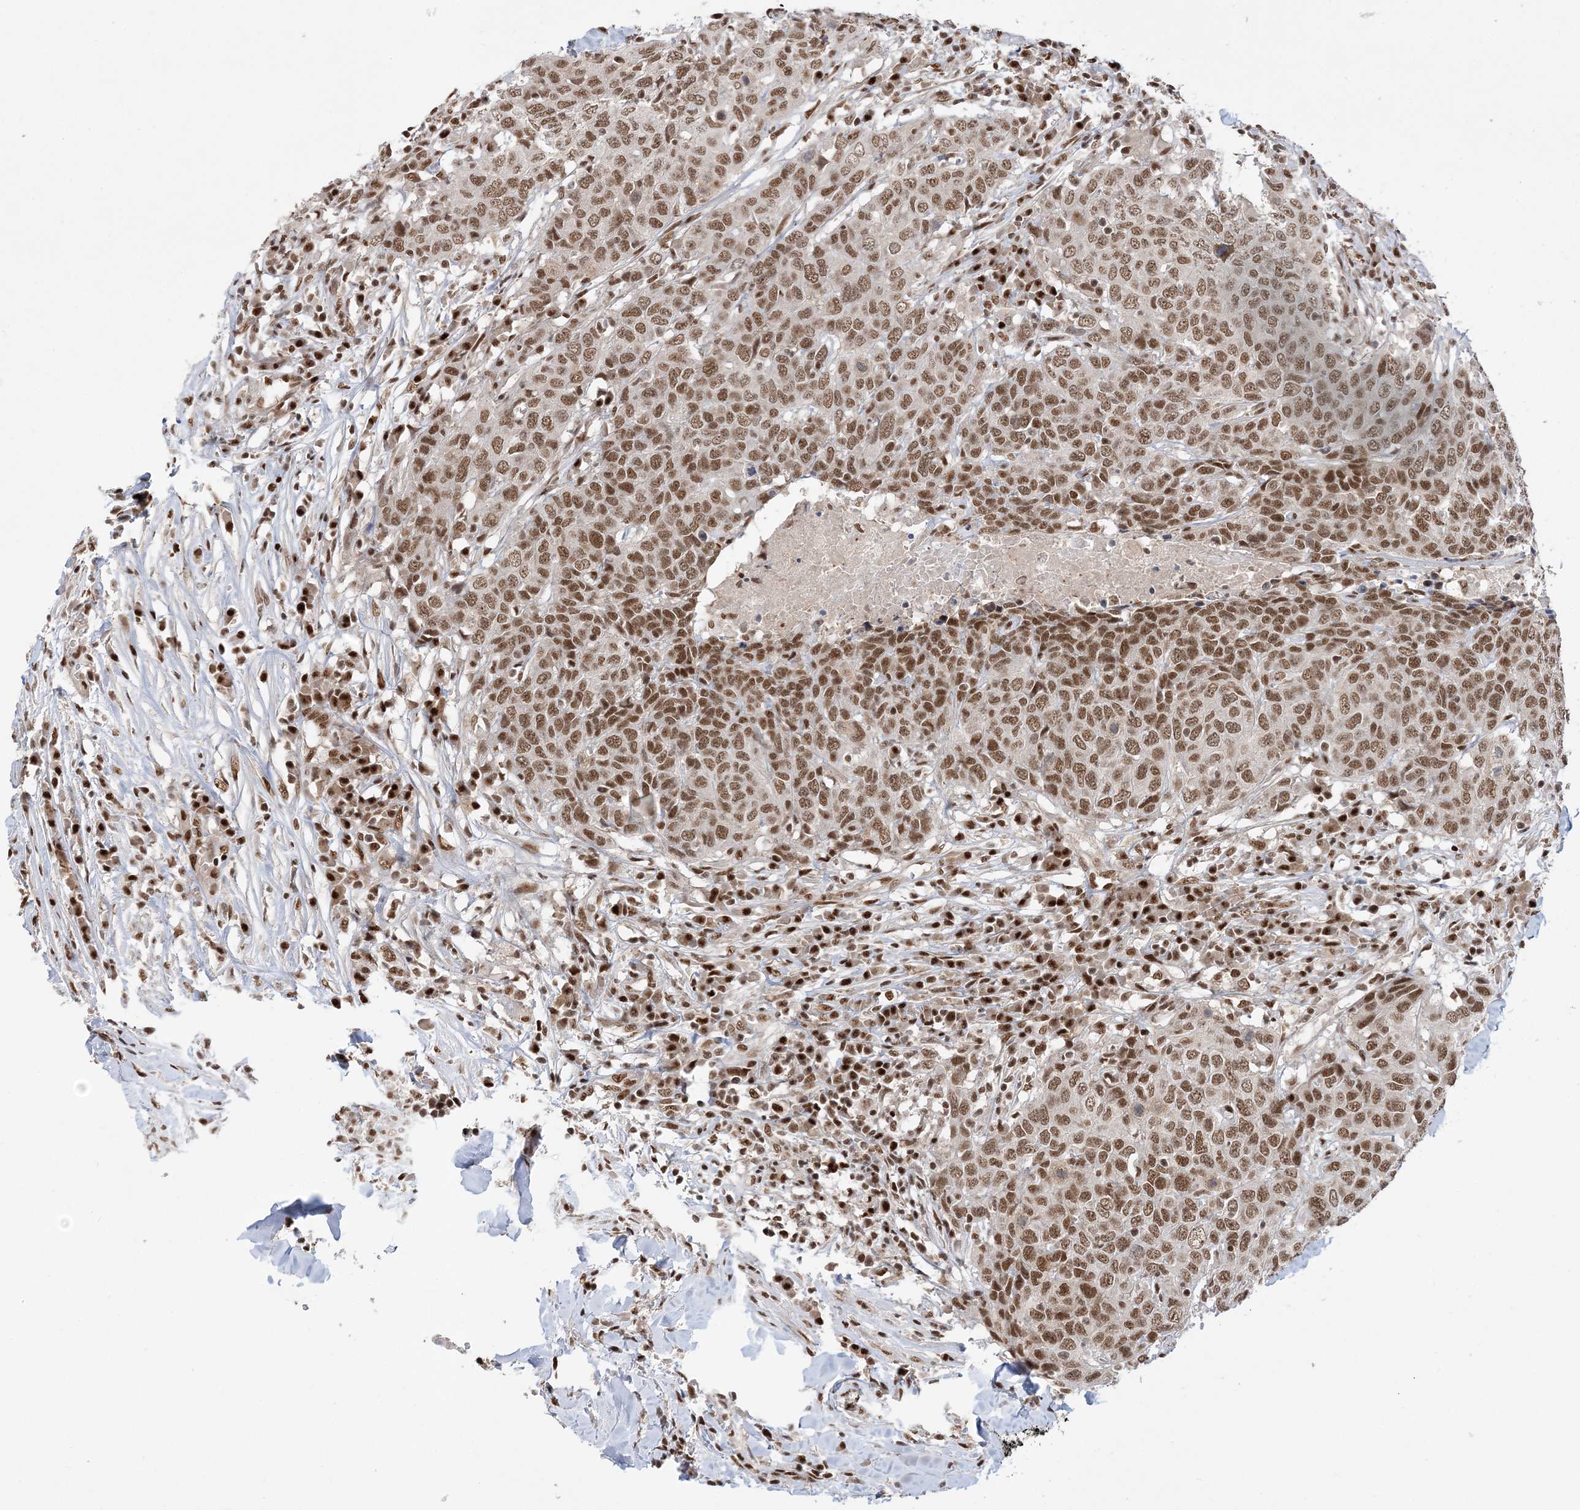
{"staining": {"intensity": "moderate", "quantity": ">75%", "location": "nuclear"}, "tissue": "head and neck cancer", "cell_type": "Tumor cells", "image_type": "cancer", "snomed": [{"axis": "morphology", "description": "Squamous cell carcinoma, NOS"}, {"axis": "topography", "description": "Head-Neck"}], "caption": "Immunohistochemical staining of human head and neck squamous cell carcinoma exhibits medium levels of moderate nuclear positivity in about >75% of tumor cells. (DAB (3,3'-diaminobenzidine) IHC with brightfield microscopy, high magnification).", "gene": "SEPHS1", "patient": {"sex": "male", "age": 66}}